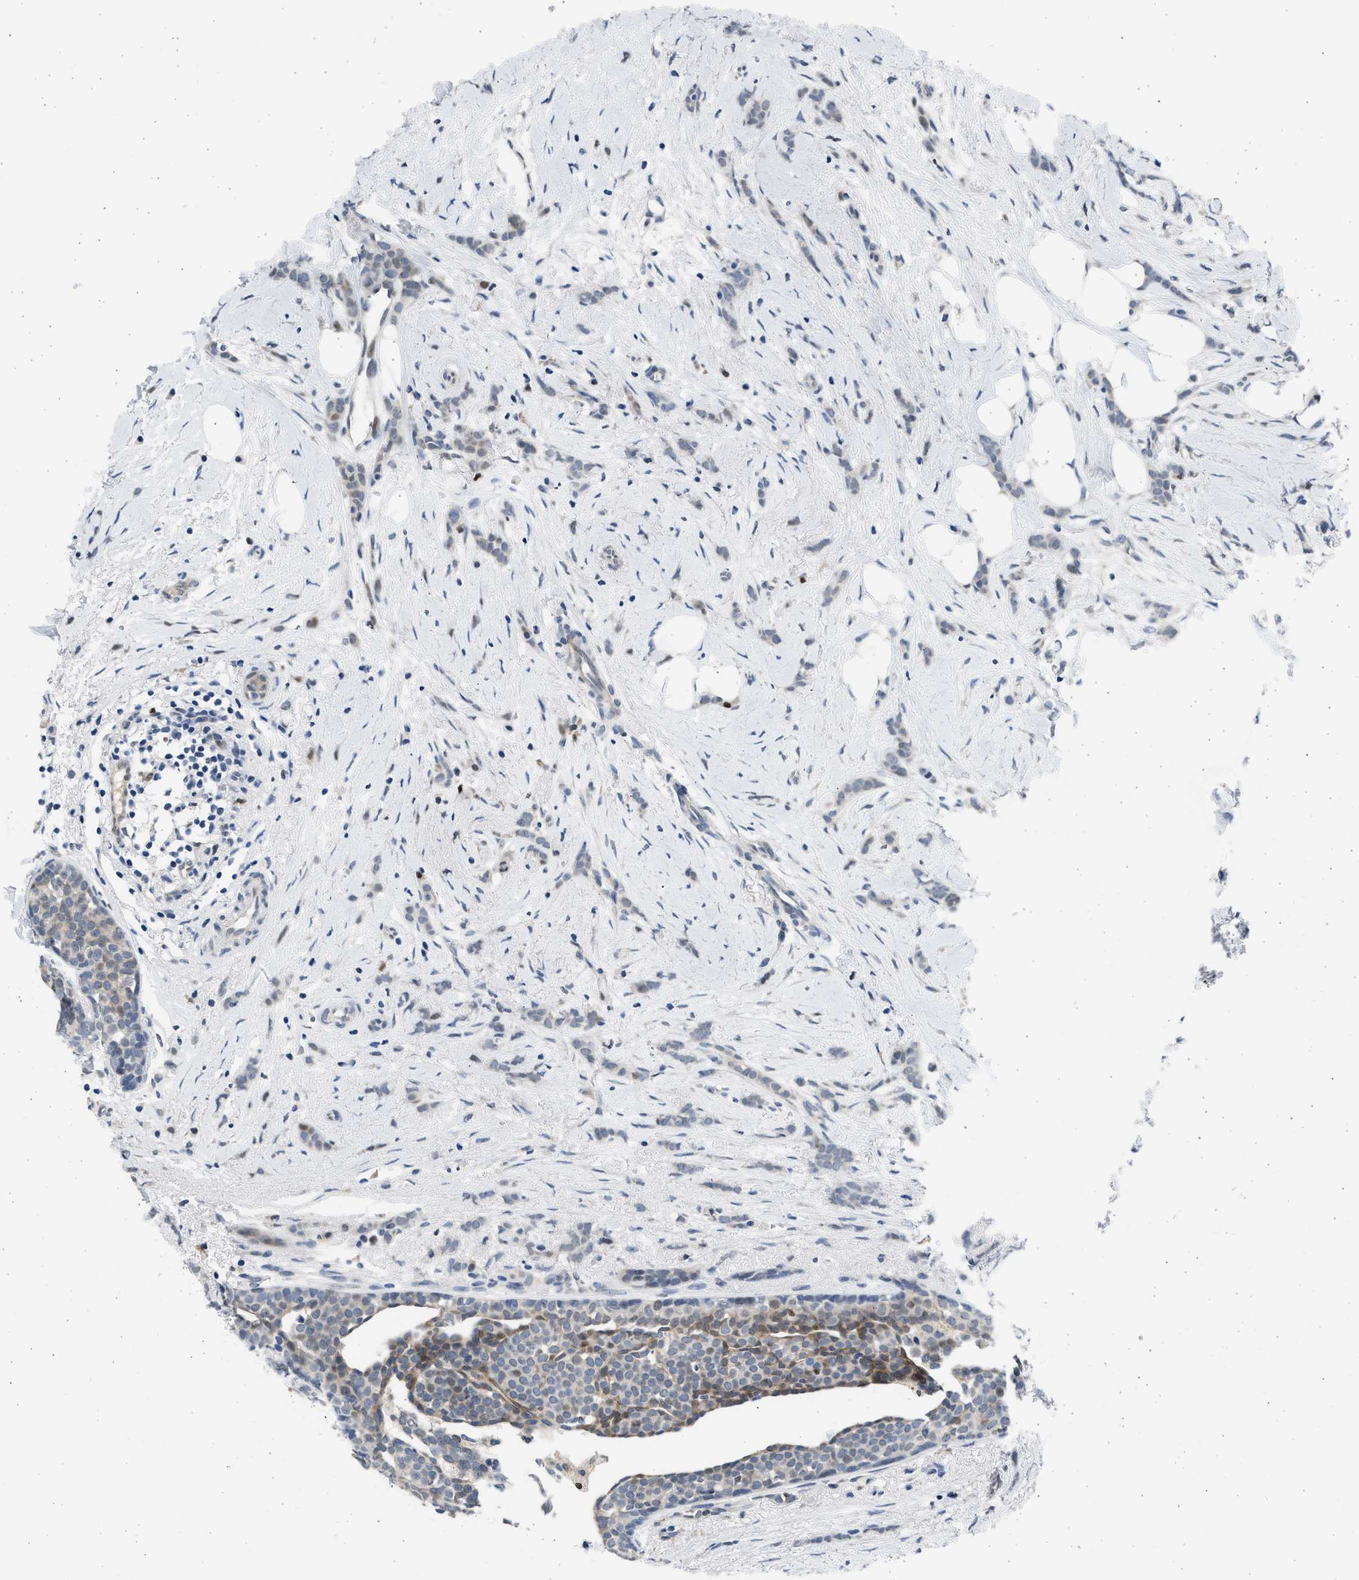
{"staining": {"intensity": "weak", "quantity": "<25%", "location": "cytoplasmic/membranous"}, "tissue": "breast cancer", "cell_type": "Tumor cells", "image_type": "cancer", "snomed": [{"axis": "morphology", "description": "Lobular carcinoma, in situ"}, {"axis": "morphology", "description": "Lobular carcinoma"}, {"axis": "topography", "description": "Breast"}], "caption": "DAB immunohistochemical staining of lobular carcinoma in situ (breast) shows no significant expression in tumor cells.", "gene": "HMGN3", "patient": {"sex": "female", "age": 41}}